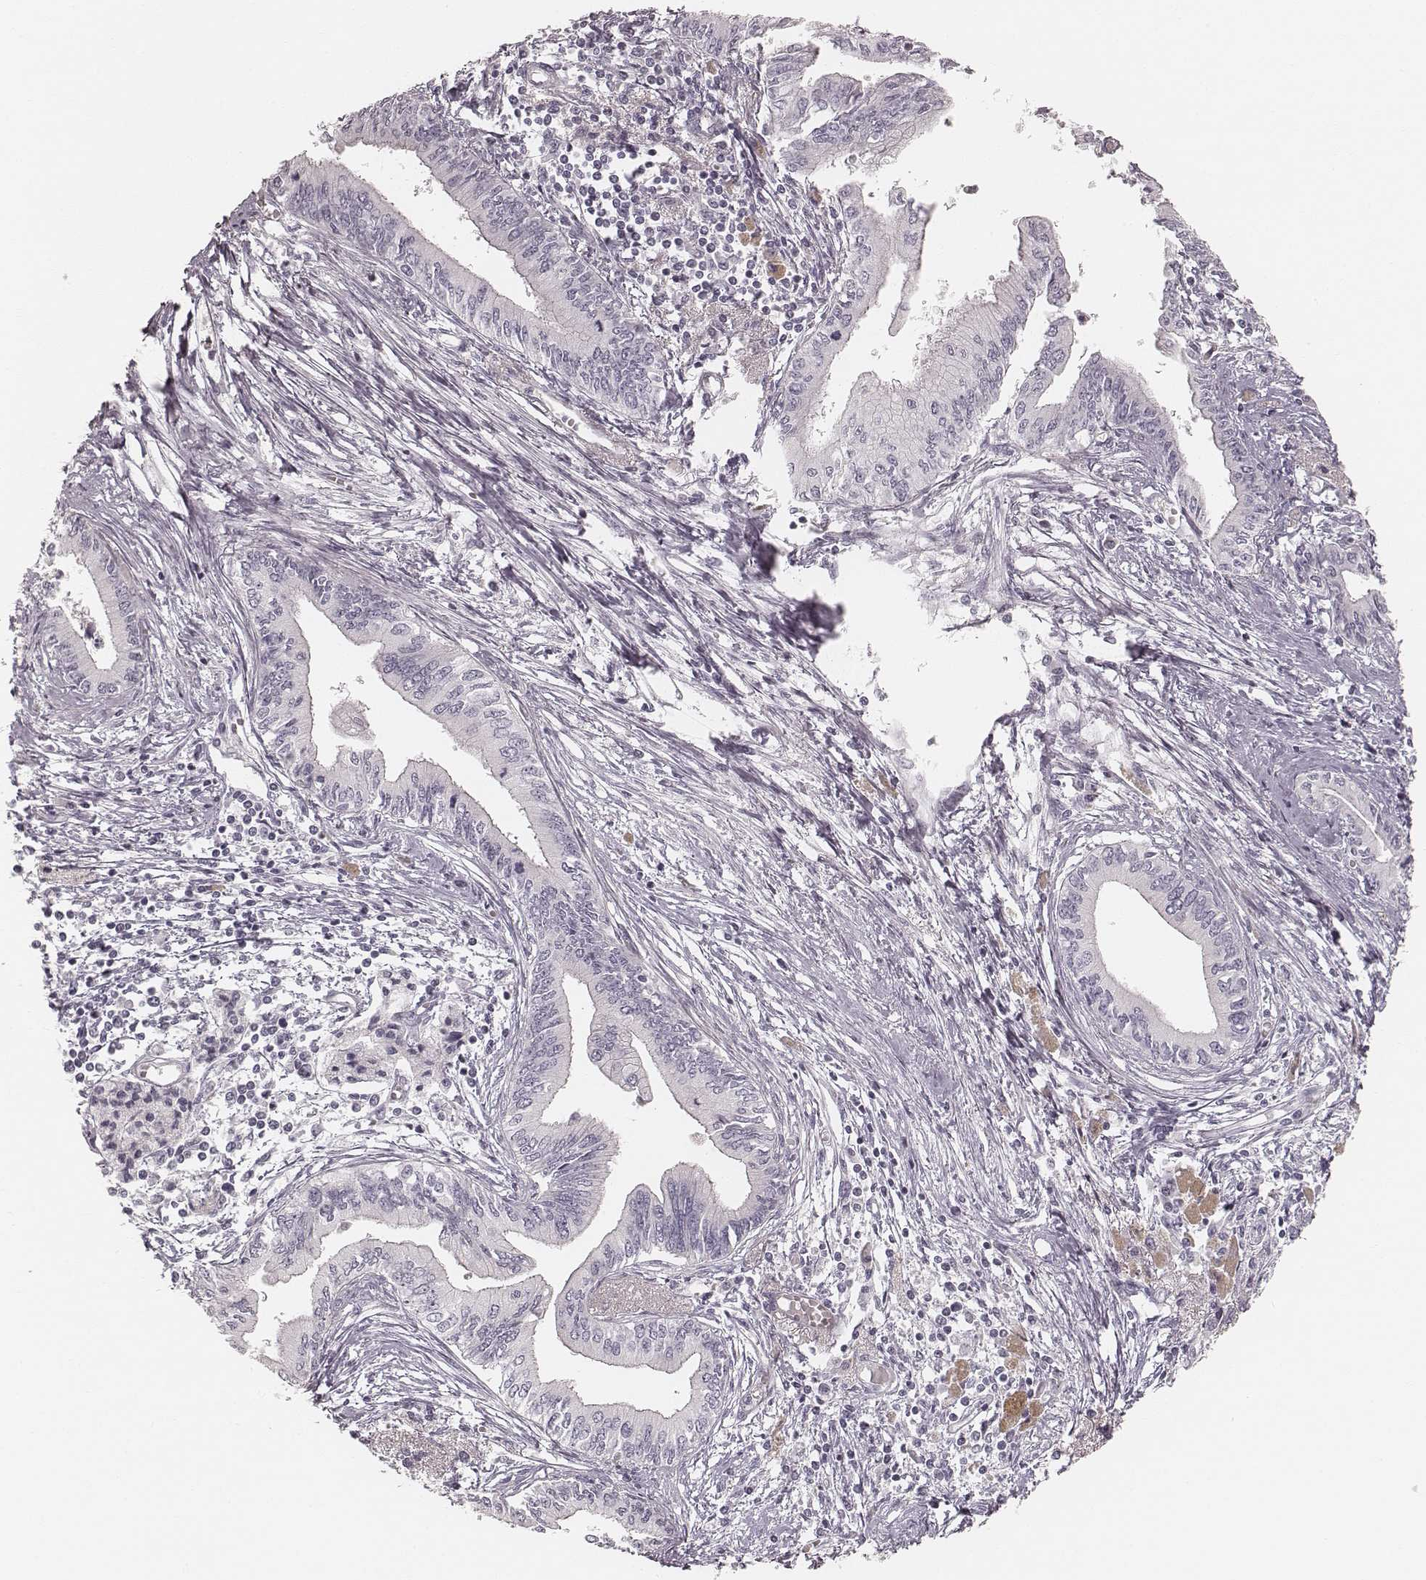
{"staining": {"intensity": "negative", "quantity": "none", "location": "none"}, "tissue": "pancreatic cancer", "cell_type": "Tumor cells", "image_type": "cancer", "snomed": [{"axis": "morphology", "description": "Adenocarcinoma, NOS"}, {"axis": "topography", "description": "Pancreas"}], "caption": "Protein analysis of adenocarcinoma (pancreatic) reveals no significant staining in tumor cells.", "gene": "SPATA24", "patient": {"sex": "female", "age": 61}}